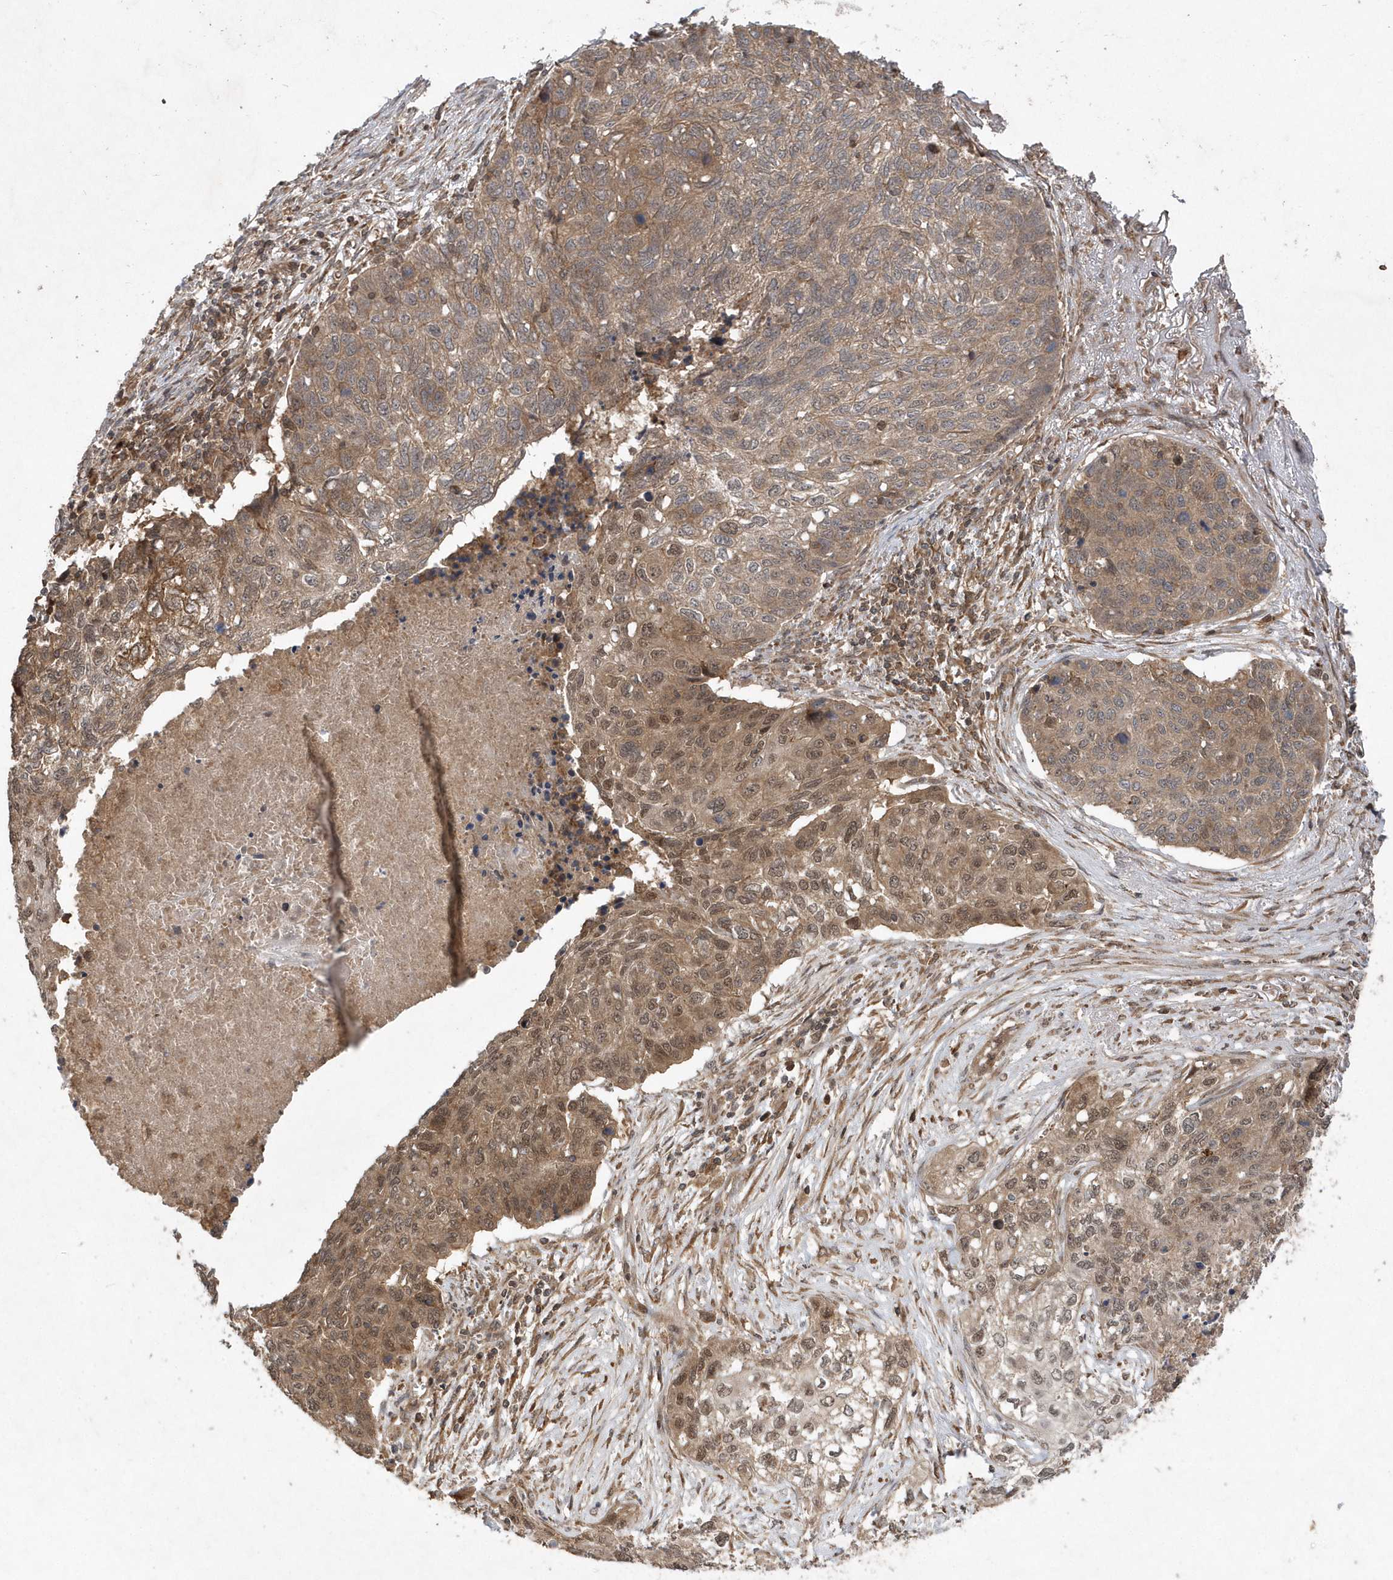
{"staining": {"intensity": "moderate", "quantity": ">75%", "location": "cytoplasmic/membranous,nuclear"}, "tissue": "lung cancer", "cell_type": "Tumor cells", "image_type": "cancer", "snomed": [{"axis": "morphology", "description": "Squamous cell carcinoma, NOS"}, {"axis": "topography", "description": "Lung"}], "caption": "Immunohistochemistry (DAB) staining of human lung cancer (squamous cell carcinoma) displays moderate cytoplasmic/membranous and nuclear protein positivity in about >75% of tumor cells.", "gene": "GFM2", "patient": {"sex": "female", "age": 63}}